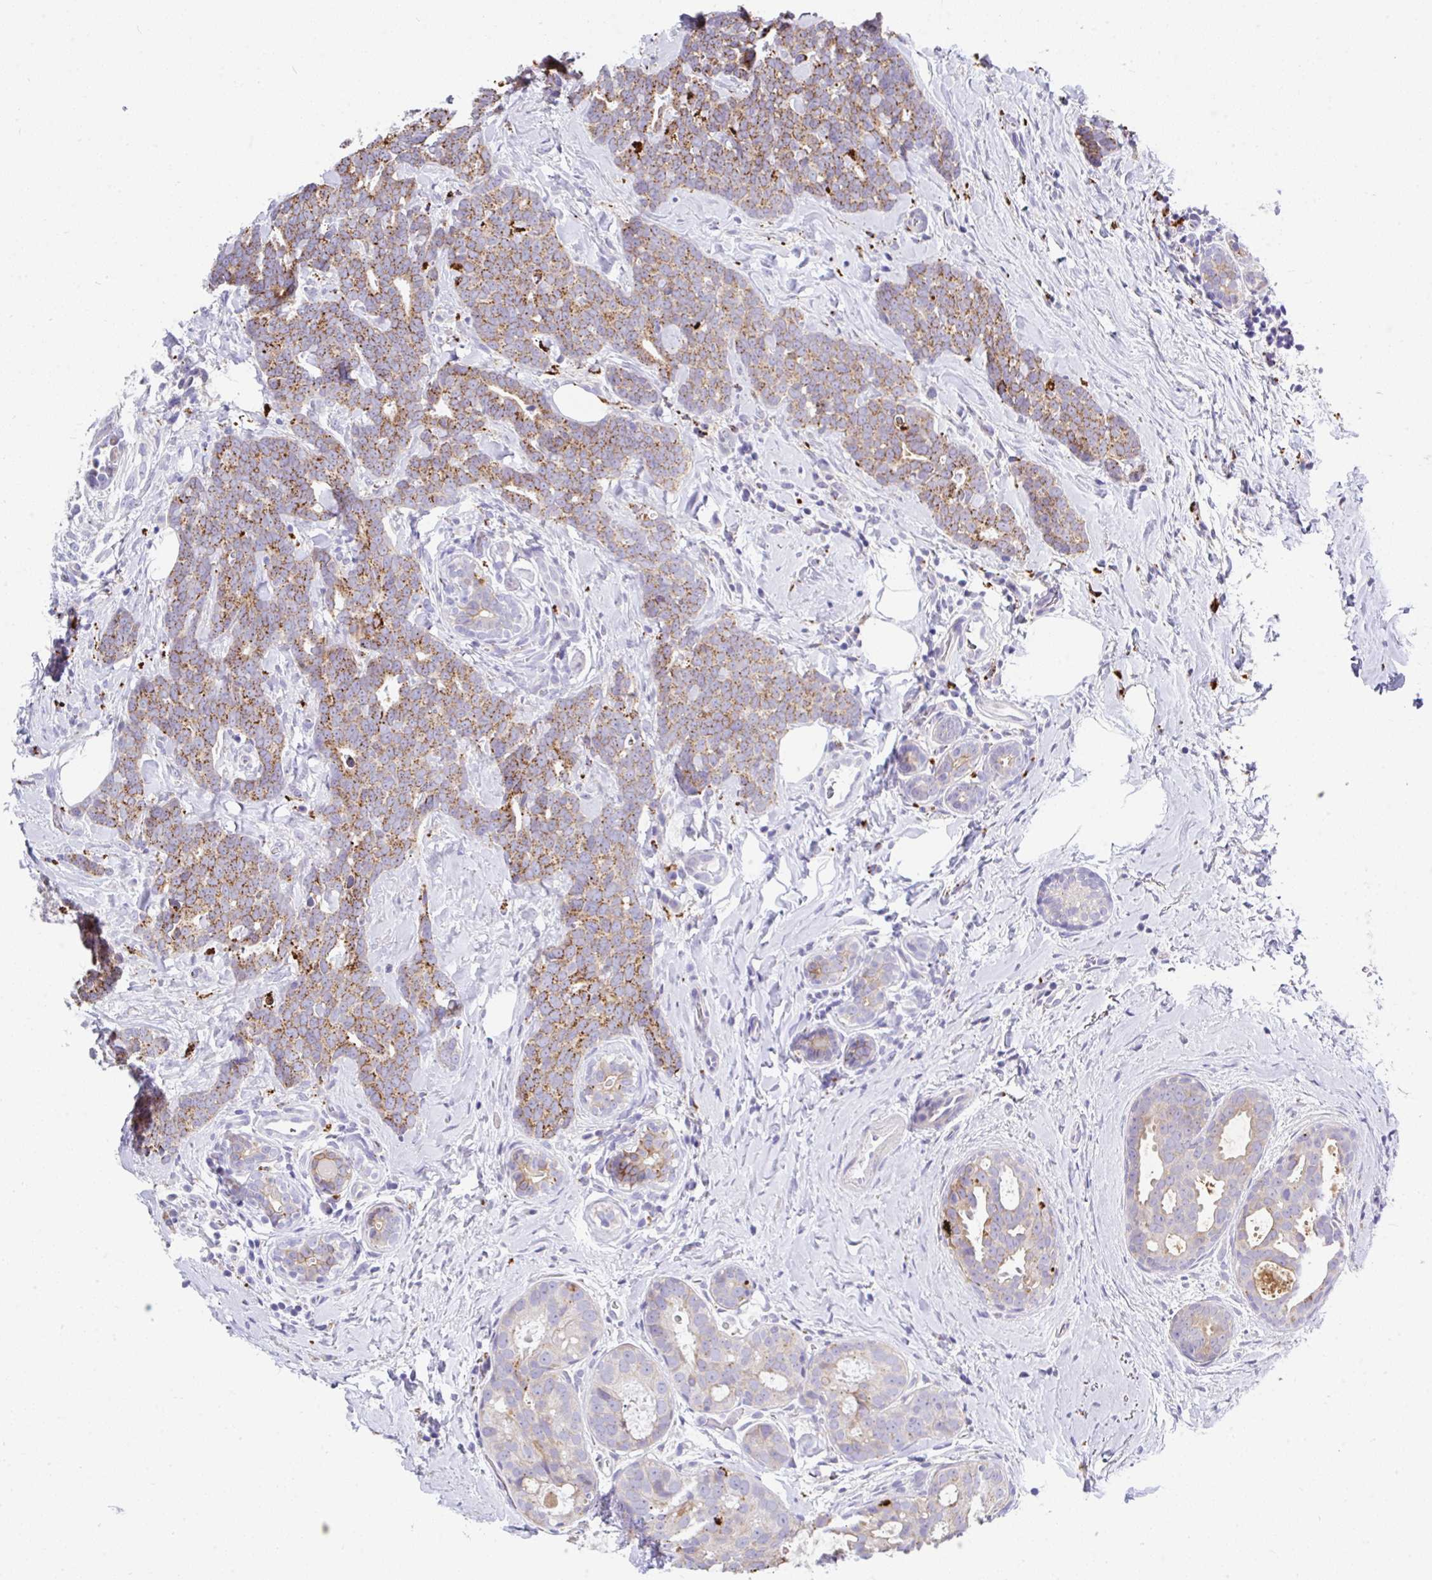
{"staining": {"intensity": "moderate", "quantity": ">75%", "location": "cytoplasmic/membranous"}, "tissue": "breast cancer", "cell_type": "Tumor cells", "image_type": "cancer", "snomed": [{"axis": "morphology", "description": "Duct carcinoma"}, {"axis": "topography", "description": "Breast"}], "caption": "Tumor cells display moderate cytoplasmic/membranous staining in about >75% of cells in breast invasive ductal carcinoma. Nuclei are stained in blue.", "gene": "ZNF33A", "patient": {"sex": "female", "age": 71}}